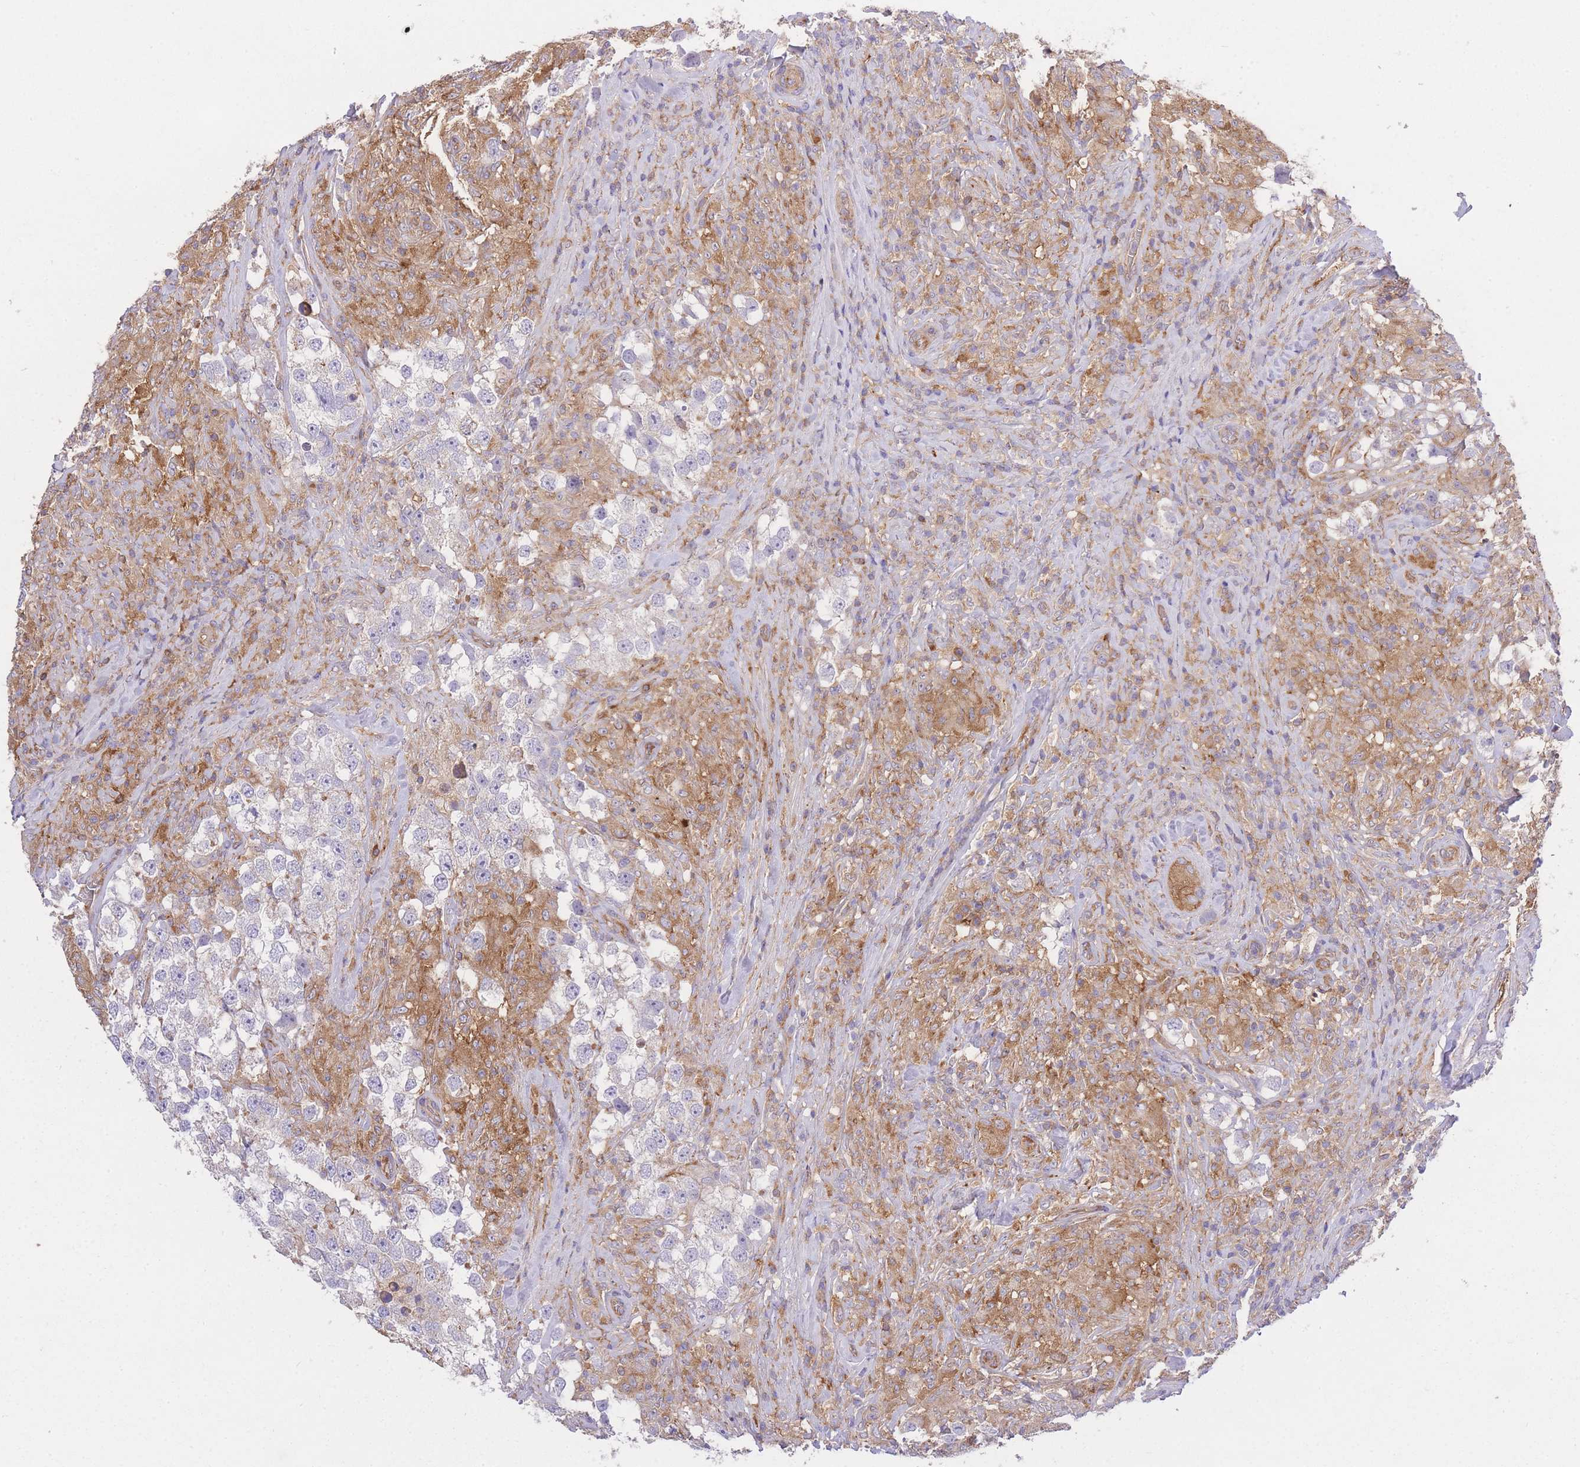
{"staining": {"intensity": "negative", "quantity": "none", "location": "none"}, "tissue": "testis cancer", "cell_type": "Tumor cells", "image_type": "cancer", "snomed": [{"axis": "morphology", "description": "Seminoma, NOS"}, {"axis": "topography", "description": "Testis"}], "caption": "Protein analysis of testis cancer (seminoma) displays no significant expression in tumor cells.", "gene": "INSYN2B", "patient": {"sex": "male", "age": 46}}